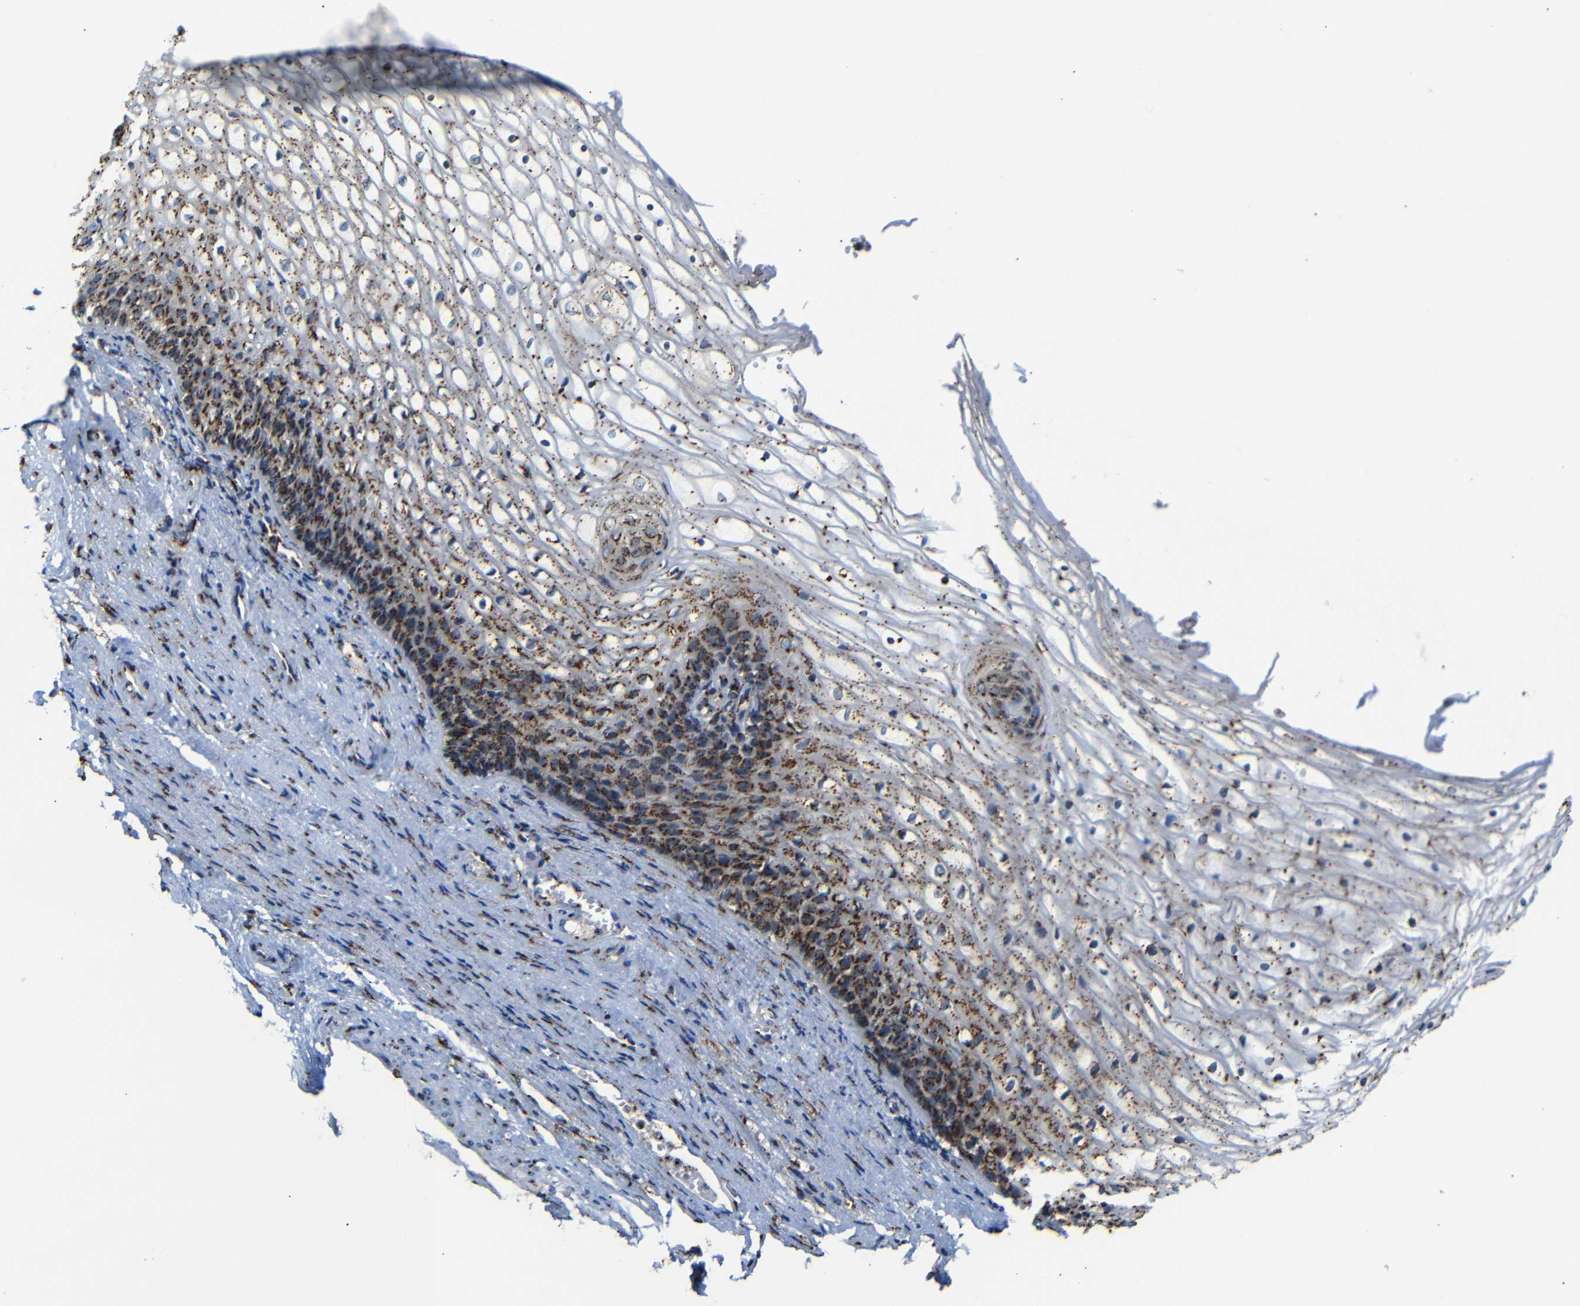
{"staining": {"intensity": "strong", "quantity": ">75%", "location": "cytoplasmic/membranous"}, "tissue": "vagina", "cell_type": "Squamous epithelial cells", "image_type": "normal", "snomed": [{"axis": "morphology", "description": "Normal tissue, NOS"}, {"axis": "topography", "description": "Vagina"}], "caption": "High-power microscopy captured an IHC photomicrograph of benign vagina, revealing strong cytoplasmic/membranous positivity in about >75% of squamous epithelial cells.", "gene": "TGOLN2", "patient": {"sex": "female", "age": 34}}